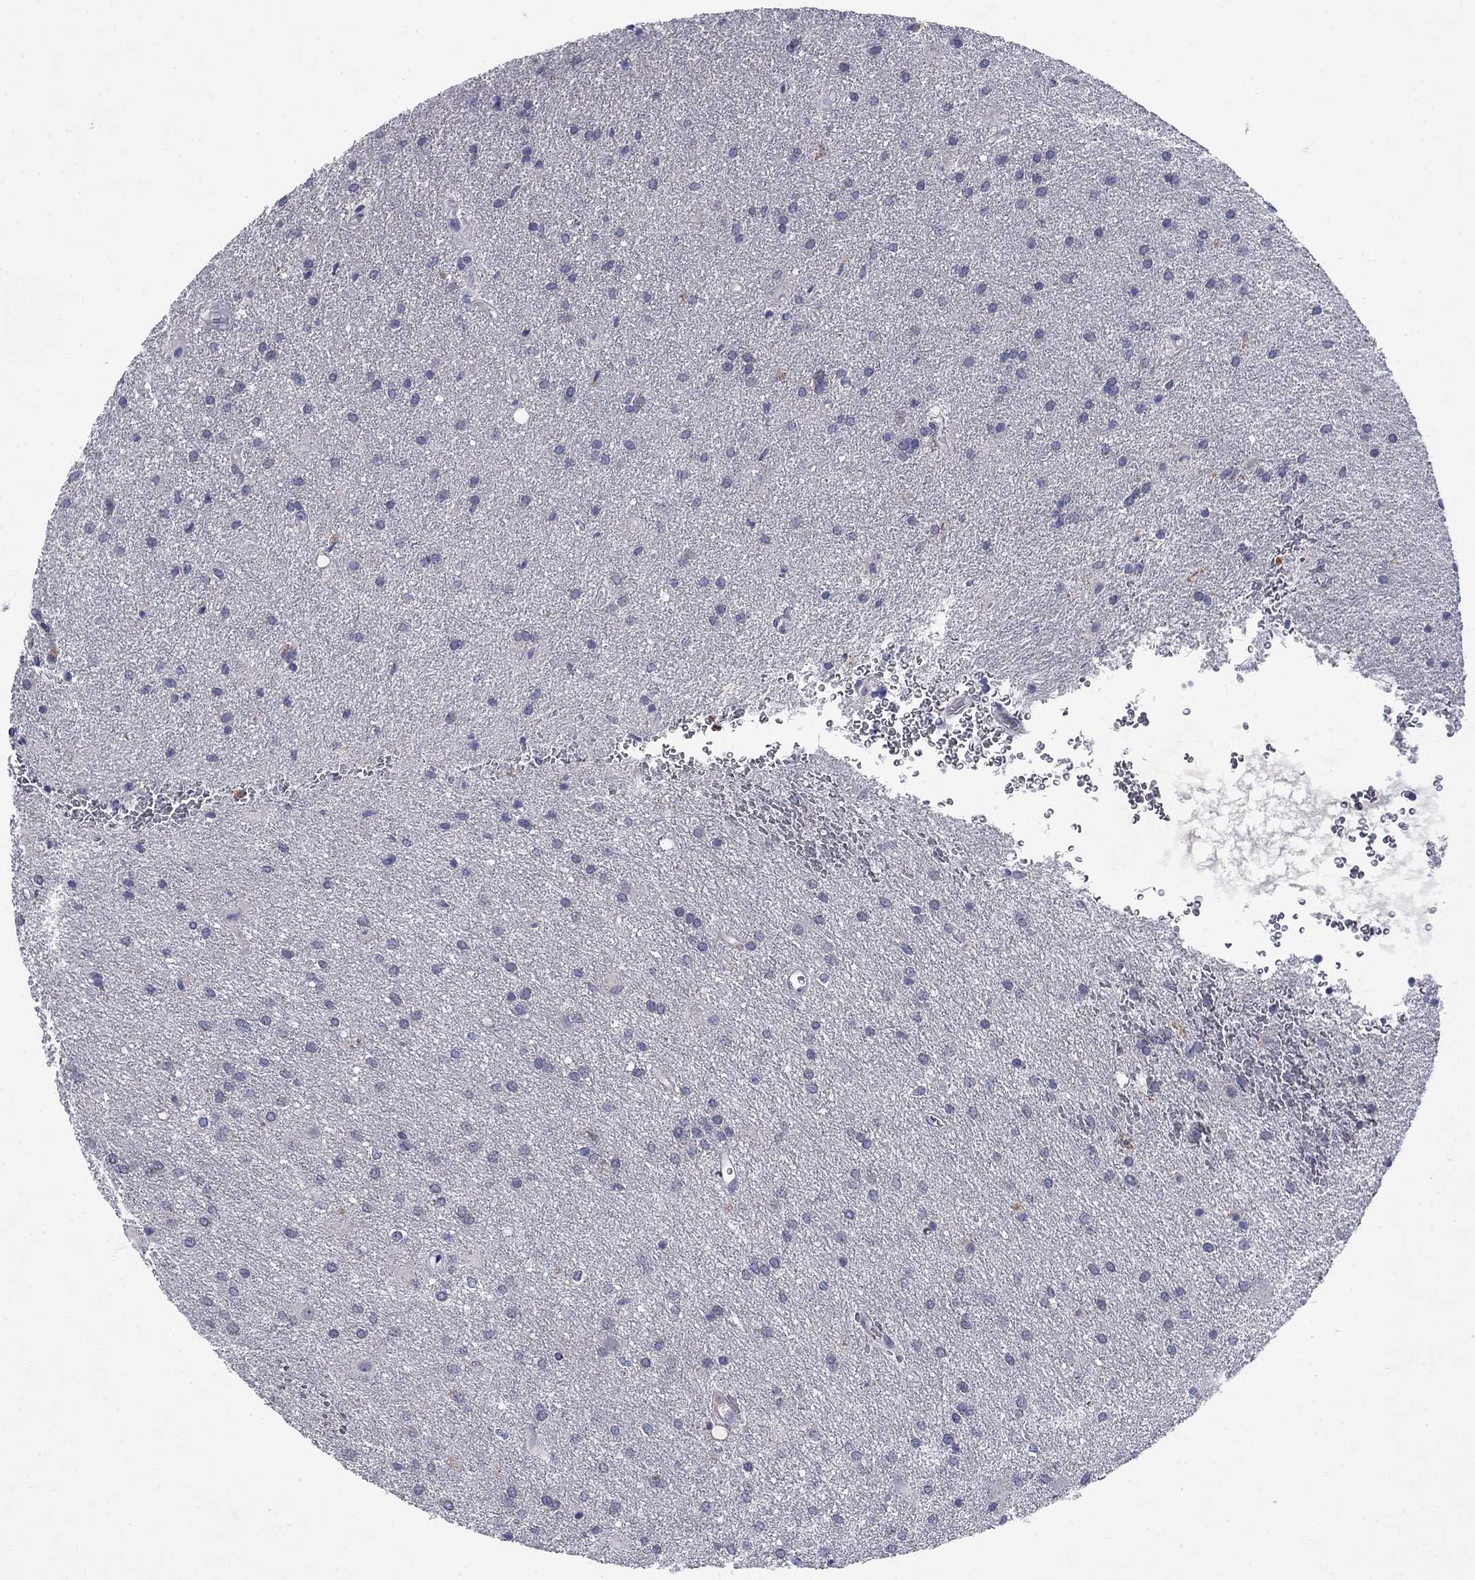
{"staining": {"intensity": "negative", "quantity": "none", "location": "none"}, "tissue": "glioma", "cell_type": "Tumor cells", "image_type": "cancer", "snomed": [{"axis": "morphology", "description": "Glioma, malignant, Low grade"}, {"axis": "topography", "description": "Brain"}], "caption": "The IHC image has no significant expression in tumor cells of glioma tissue.", "gene": "STAB2", "patient": {"sex": "male", "age": 58}}